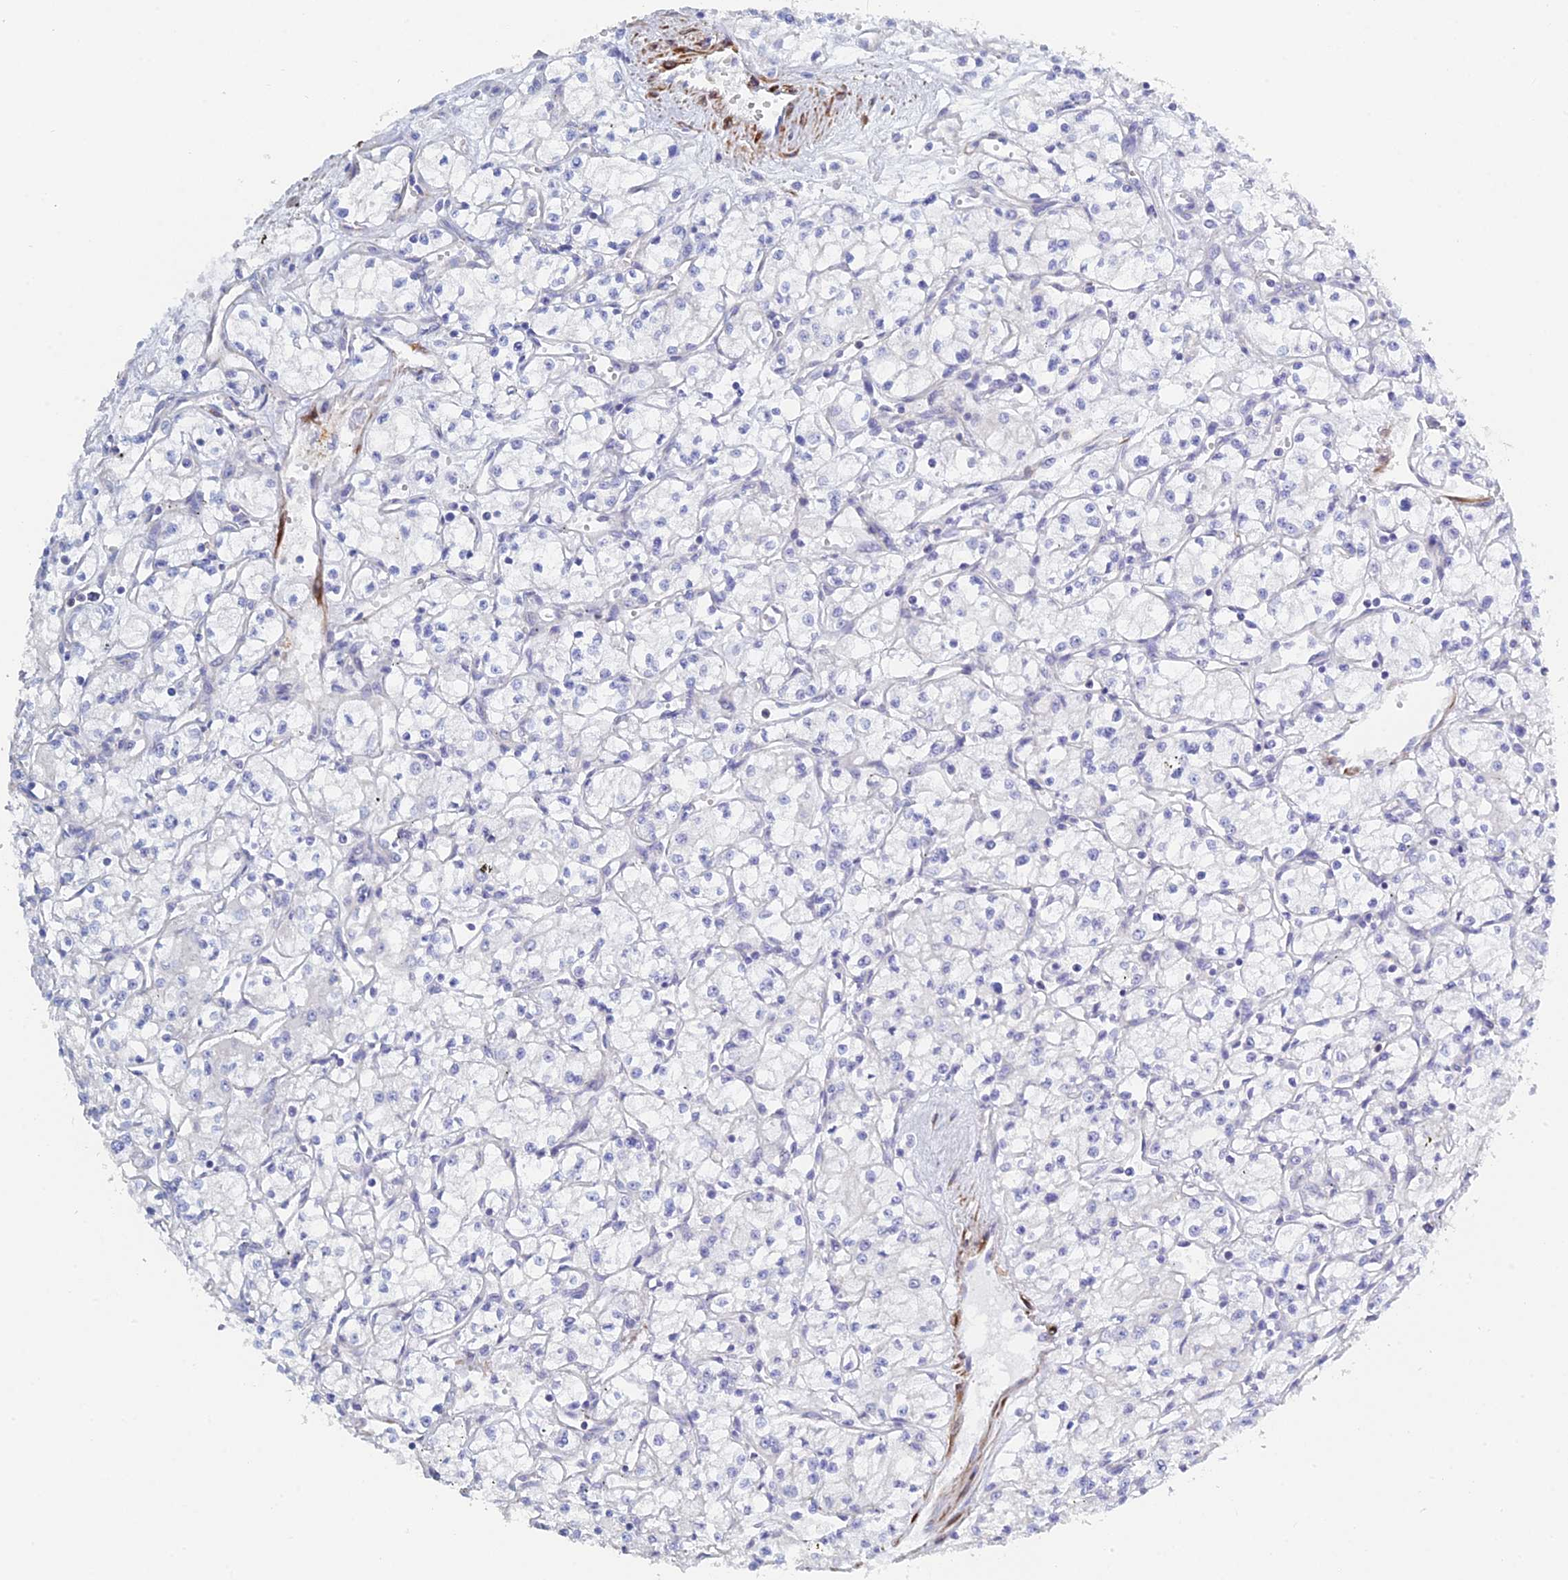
{"staining": {"intensity": "negative", "quantity": "none", "location": "none"}, "tissue": "renal cancer", "cell_type": "Tumor cells", "image_type": "cancer", "snomed": [{"axis": "morphology", "description": "Adenocarcinoma, NOS"}, {"axis": "topography", "description": "Kidney"}], "caption": "DAB immunohistochemical staining of renal cancer demonstrates no significant staining in tumor cells.", "gene": "PCDHA8", "patient": {"sex": "male", "age": 59}}